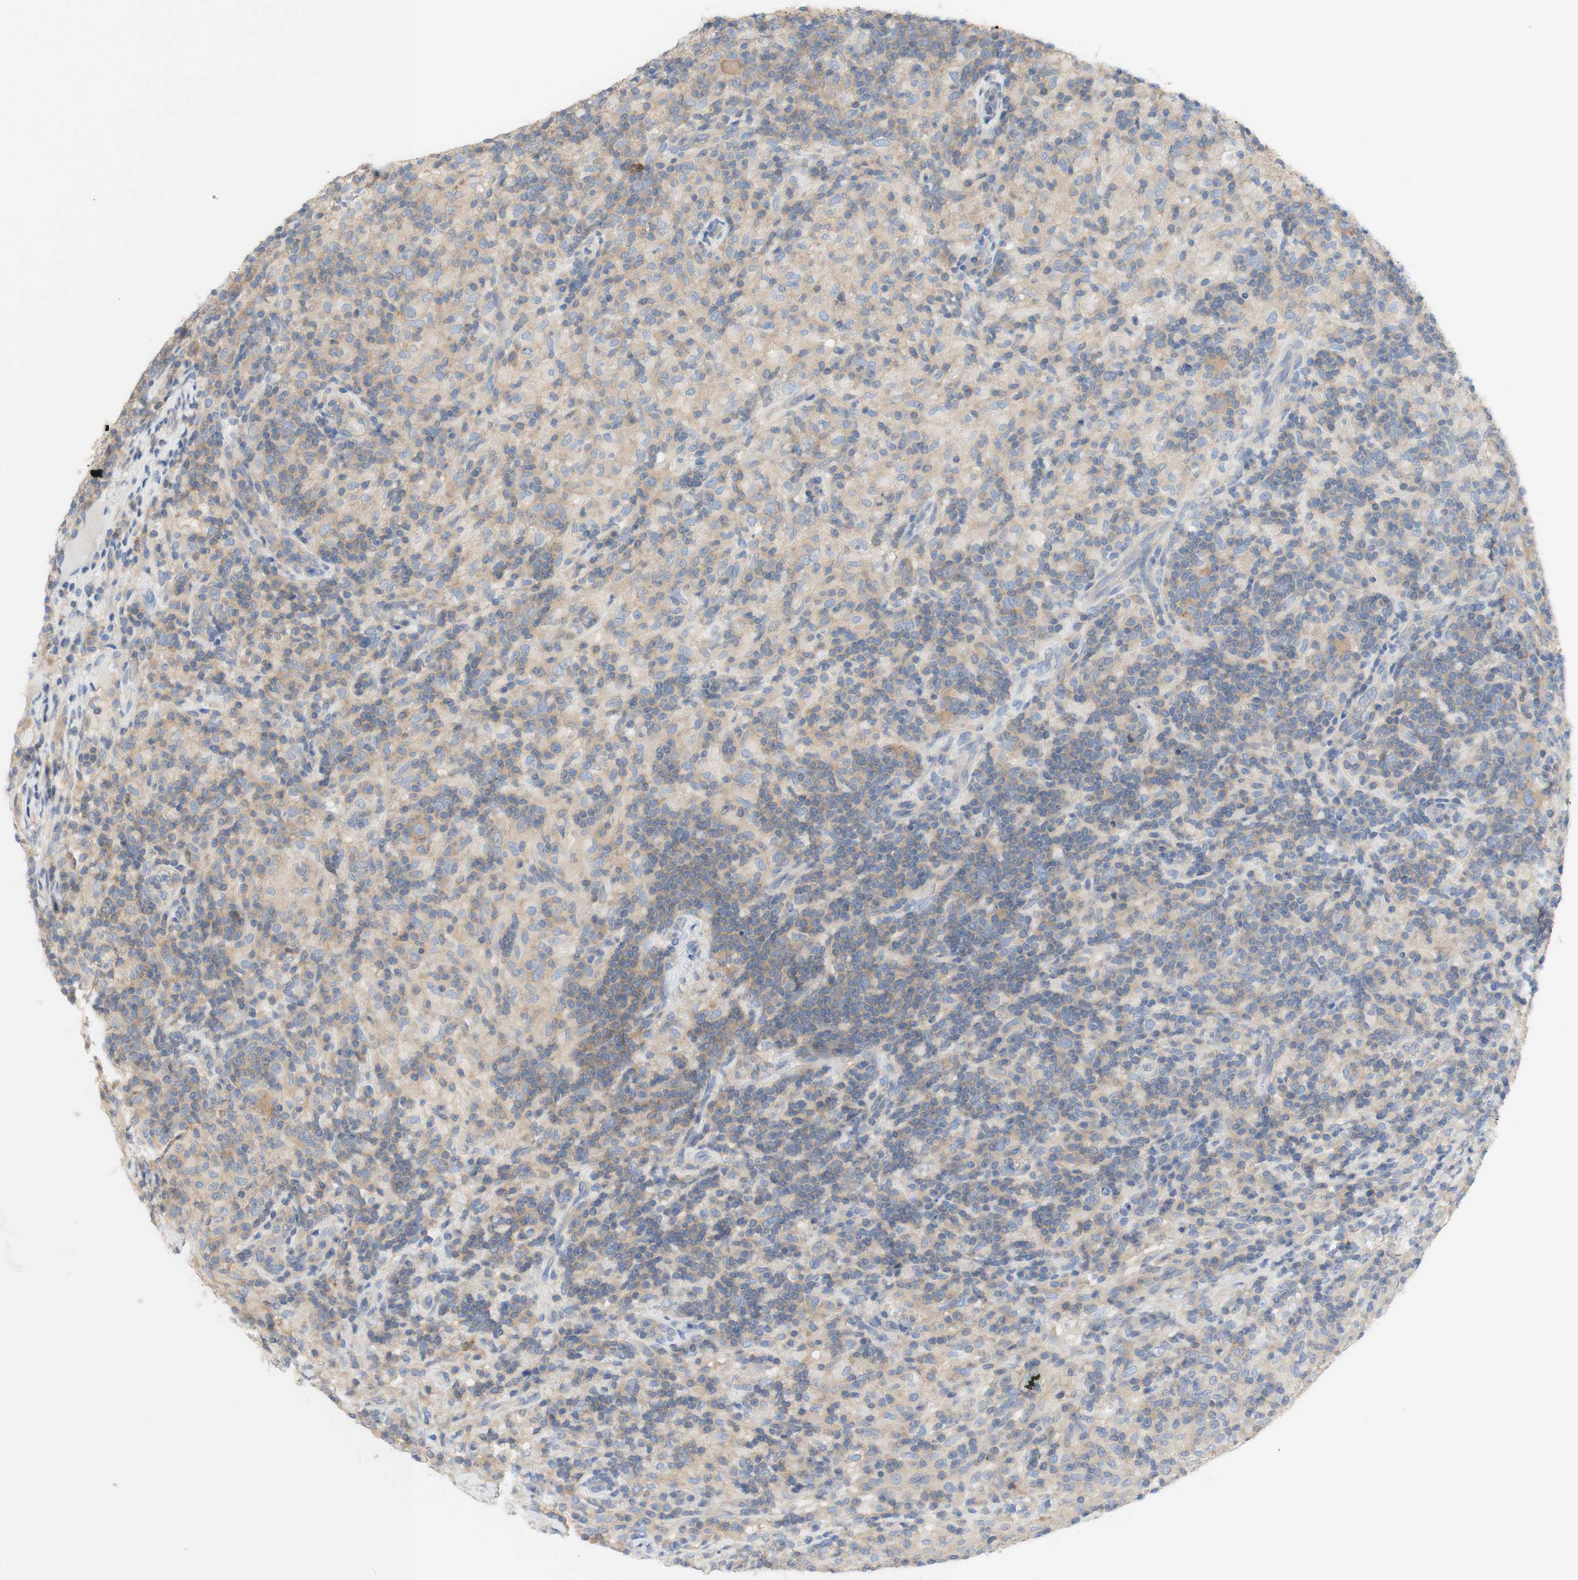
{"staining": {"intensity": "negative", "quantity": "none", "location": "none"}, "tissue": "lymphoma", "cell_type": "Tumor cells", "image_type": "cancer", "snomed": [{"axis": "morphology", "description": "Hodgkin's disease, NOS"}, {"axis": "topography", "description": "Lymph node"}], "caption": "This is an IHC photomicrograph of Hodgkin's disease. There is no staining in tumor cells.", "gene": "ATP2B1", "patient": {"sex": "male", "age": 70}}